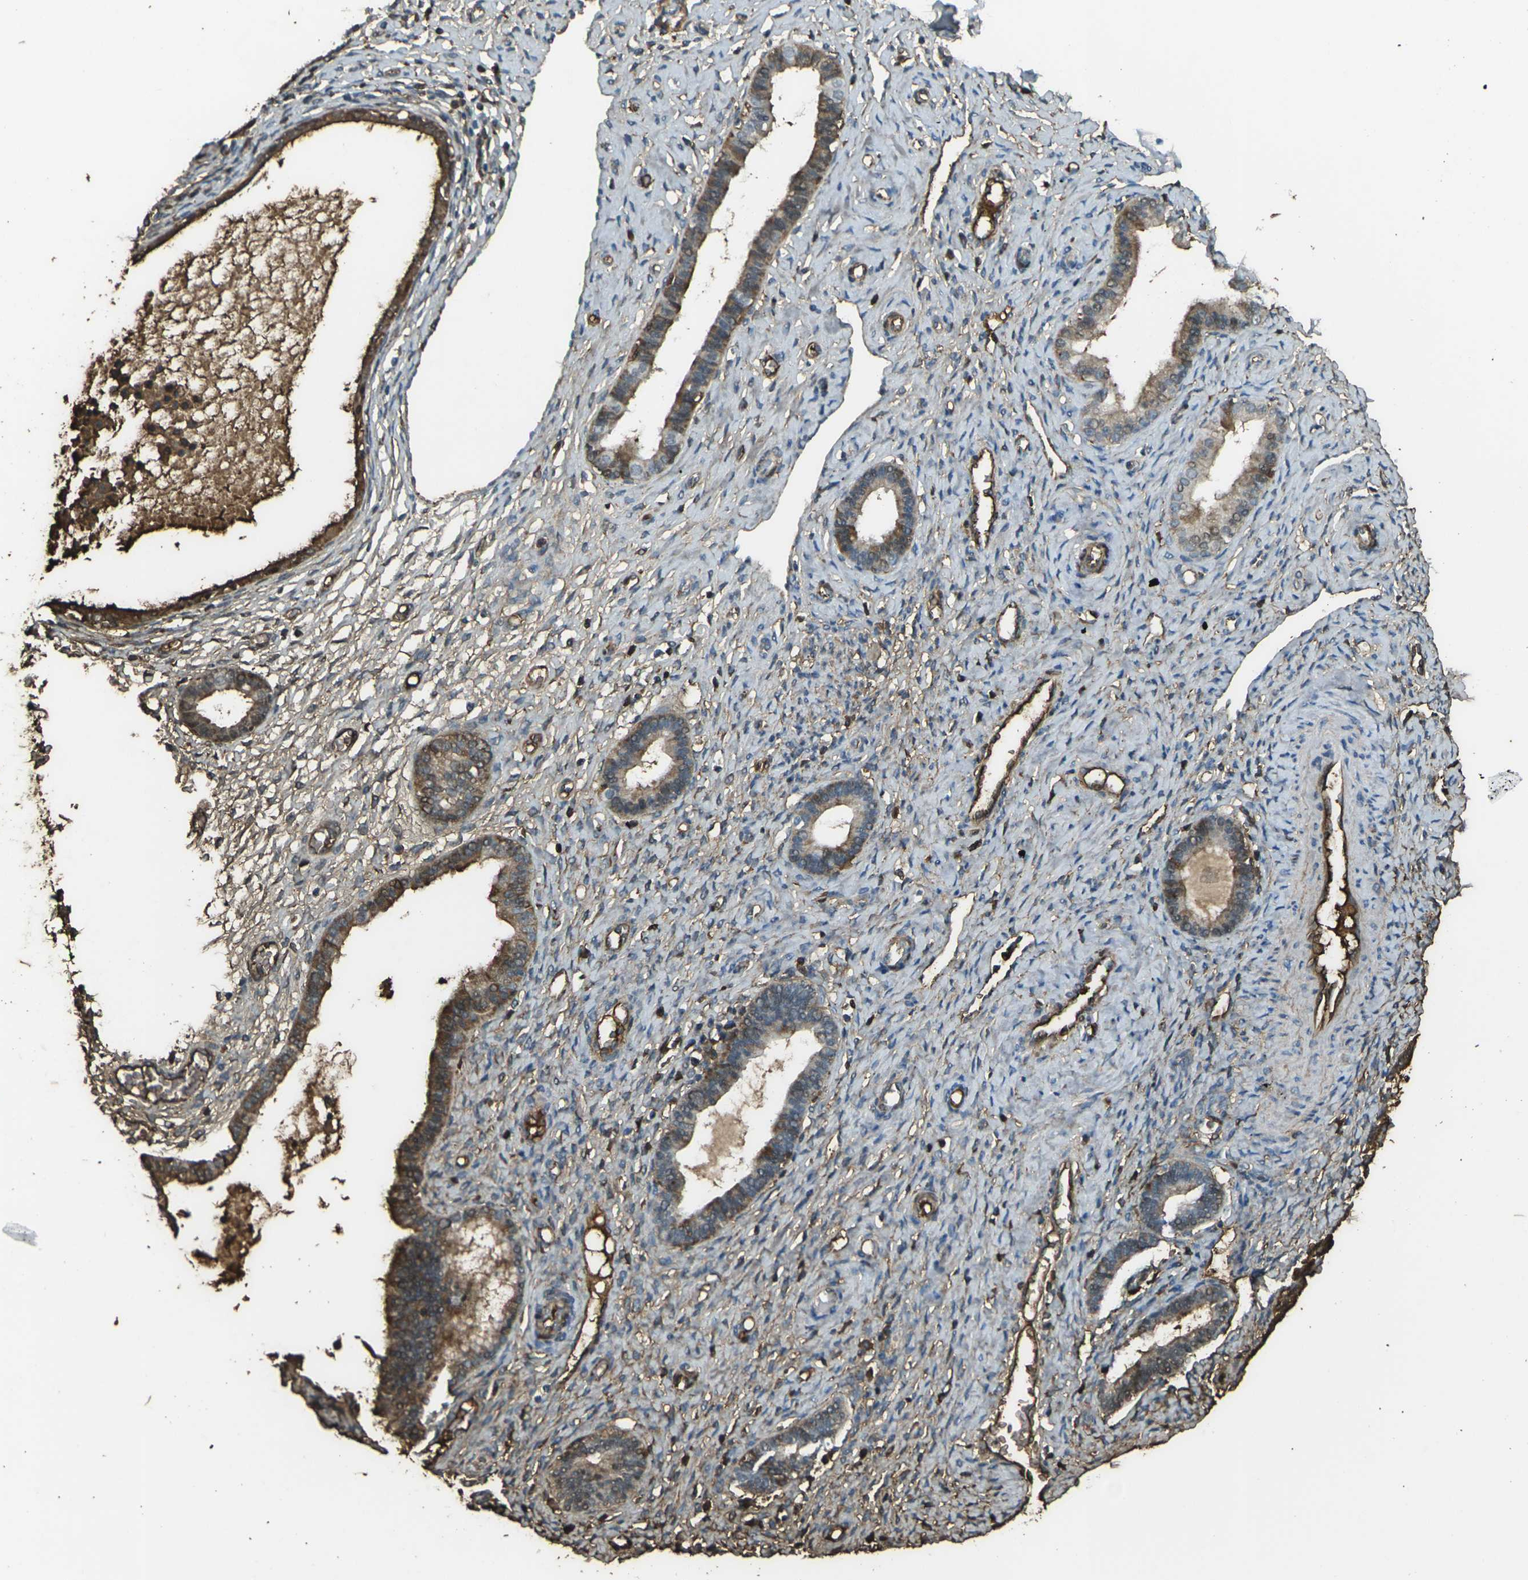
{"staining": {"intensity": "weak", "quantity": "25%-75%", "location": "cytoplasmic/membranous"}, "tissue": "endometrium", "cell_type": "Cells in endometrial stroma", "image_type": "normal", "snomed": [{"axis": "morphology", "description": "Normal tissue, NOS"}, {"axis": "topography", "description": "Endometrium"}], "caption": "Approximately 25%-75% of cells in endometrial stroma in benign endometrium show weak cytoplasmic/membranous protein positivity as visualized by brown immunohistochemical staining.", "gene": "CYP1B1", "patient": {"sex": "female", "age": 61}}